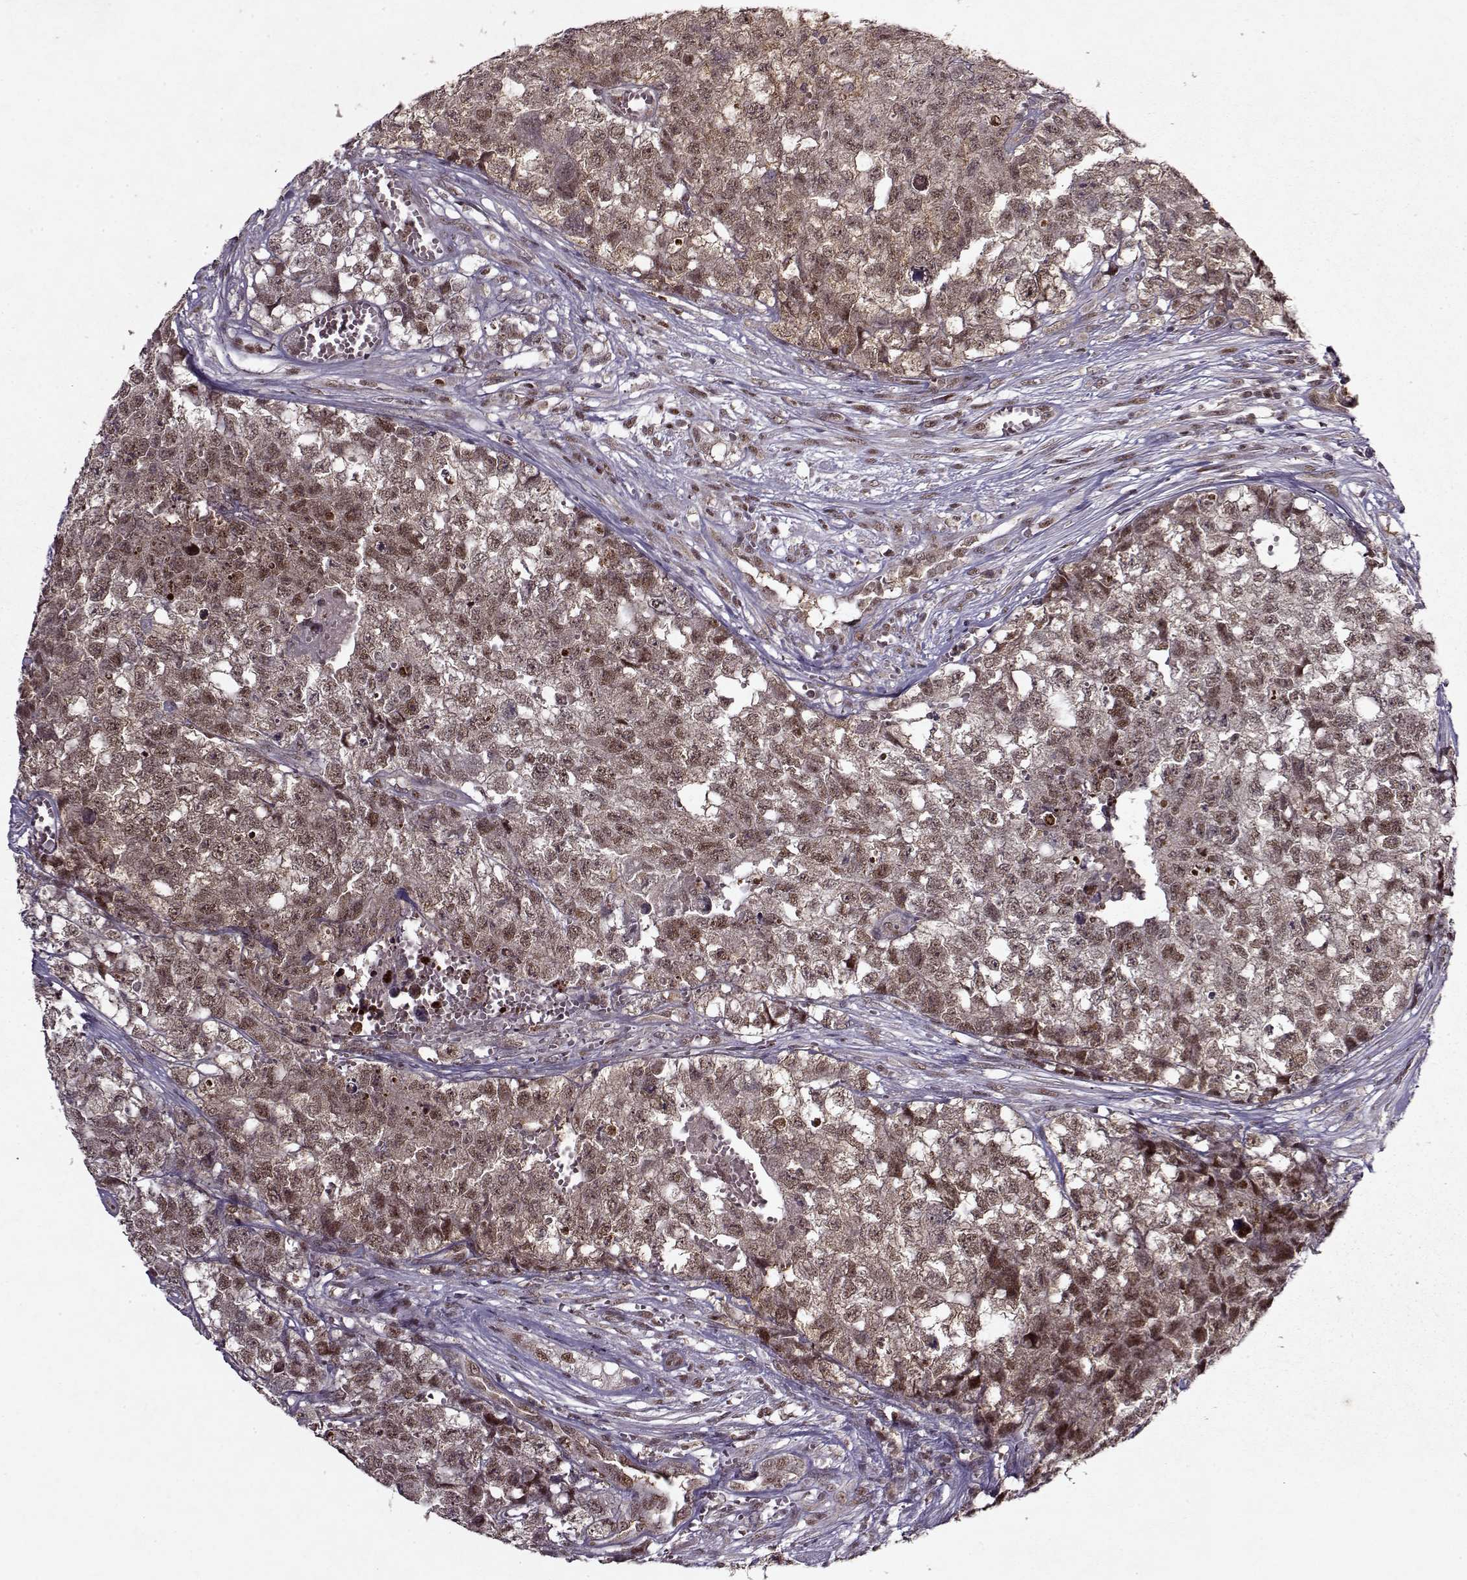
{"staining": {"intensity": "moderate", "quantity": ">75%", "location": "cytoplasmic/membranous,nuclear"}, "tissue": "testis cancer", "cell_type": "Tumor cells", "image_type": "cancer", "snomed": [{"axis": "morphology", "description": "Seminoma, NOS"}, {"axis": "morphology", "description": "Carcinoma, Embryonal, NOS"}, {"axis": "topography", "description": "Testis"}], "caption": "Protein staining displays moderate cytoplasmic/membranous and nuclear staining in about >75% of tumor cells in embryonal carcinoma (testis).", "gene": "PSMA7", "patient": {"sex": "male", "age": 22}}